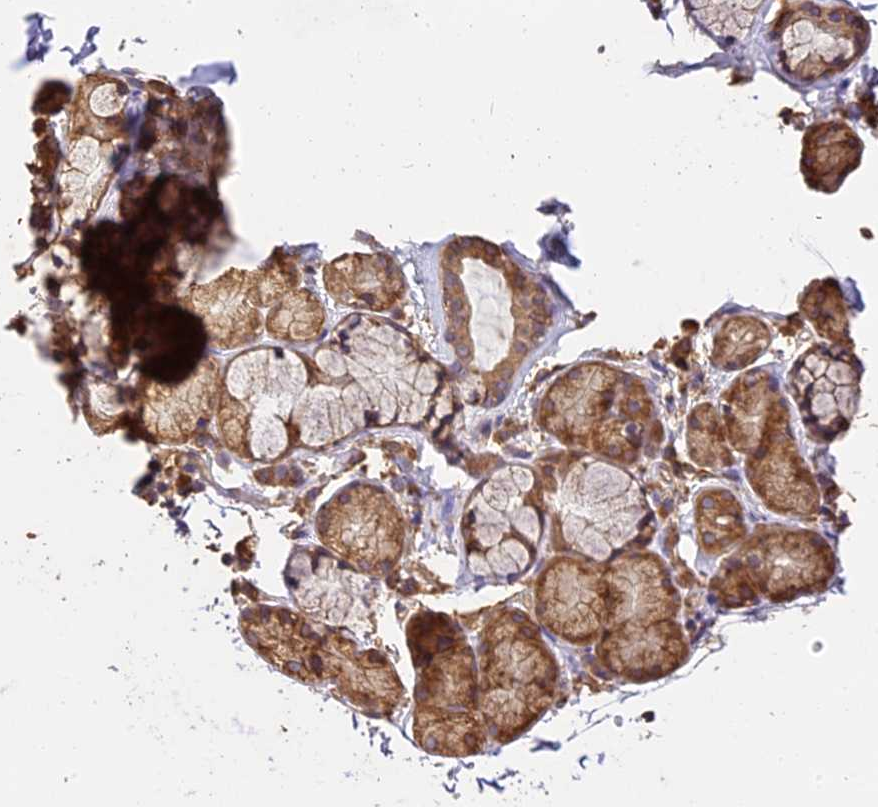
{"staining": {"intensity": "negative", "quantity": "none", "location": "none"}, "tissue": "adipose tissue", "cell_type": "Adipocytes", "image_type": "normal", "snomed": [{"axis": "morphology", "description": "Normal tissue, NOS"}, {"axis": "topography", "description": "Lymph node"}, {"axis": "topography", "description": "Bronchus"}], "caption": "DAB immunohistochemical staining of benign adipose tissue displays no significant positivity in adipocytes.", "gene": "BRAP", "patient": {"sex": "male", "age": 63}}